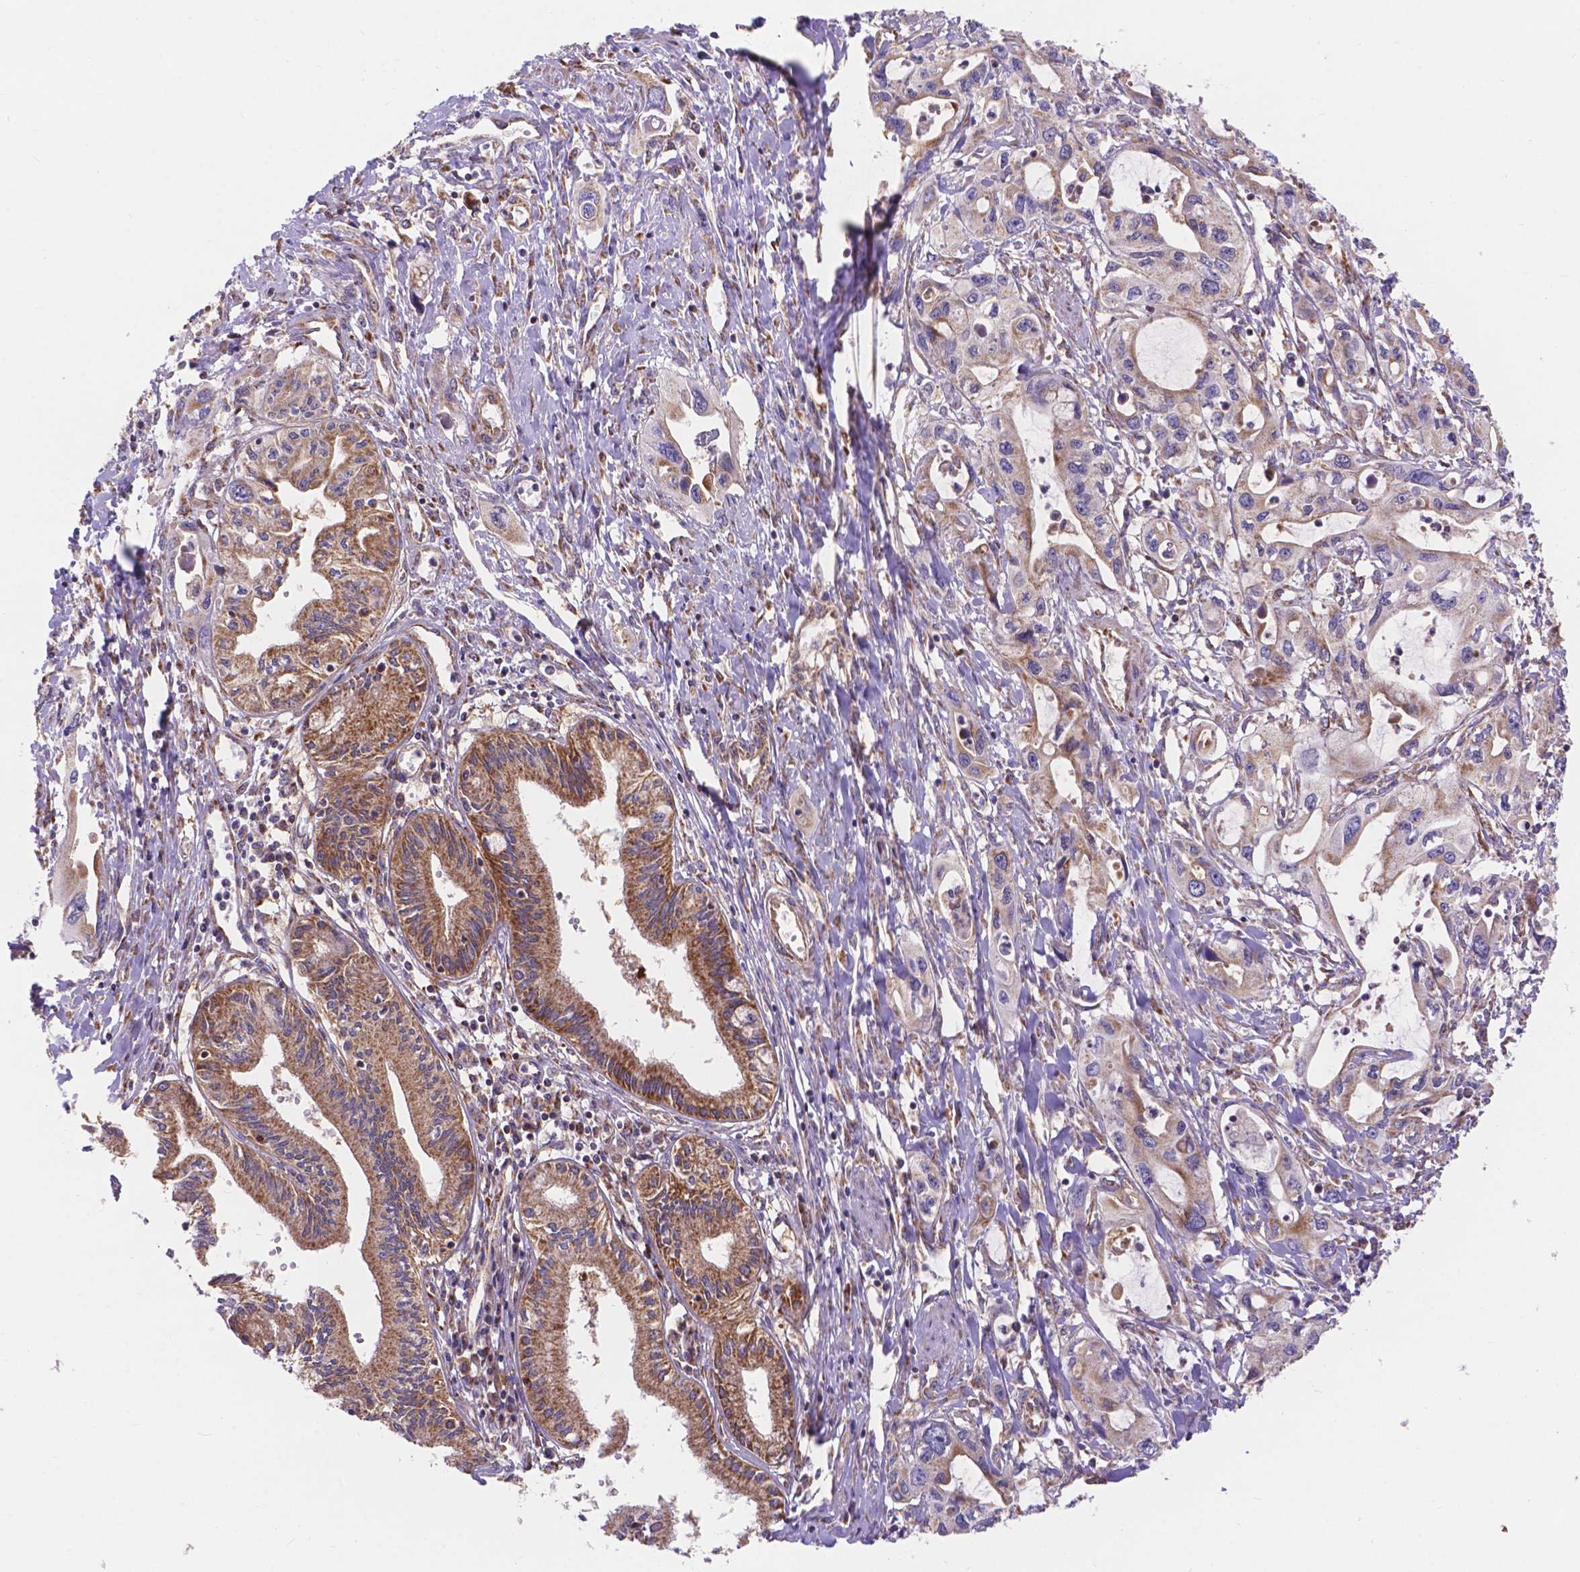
{"staining": {"intensity": "moderate", "quantity": "25%-75%", "location": "cytoplasmic/membranous"}, "tissue": "pancreatic cancer", "cell_type": "Tumor cells", "image_type": "cancer", "snomed": [{"axis": "morphology", "description": "Adenocarcinoma, NOS"}, {"axis": "topography", "description": "Pancreas"}], "caption": "Immunohistochemical staining of human adenocarcinoma (pancreatic) demonstrates medium levels of moderate cytoplasmic/membranous protein expression in approximately 25%-75% of tumor cells.", "gene": "AK3", "patient": {"sex": "male", "age": 60}}